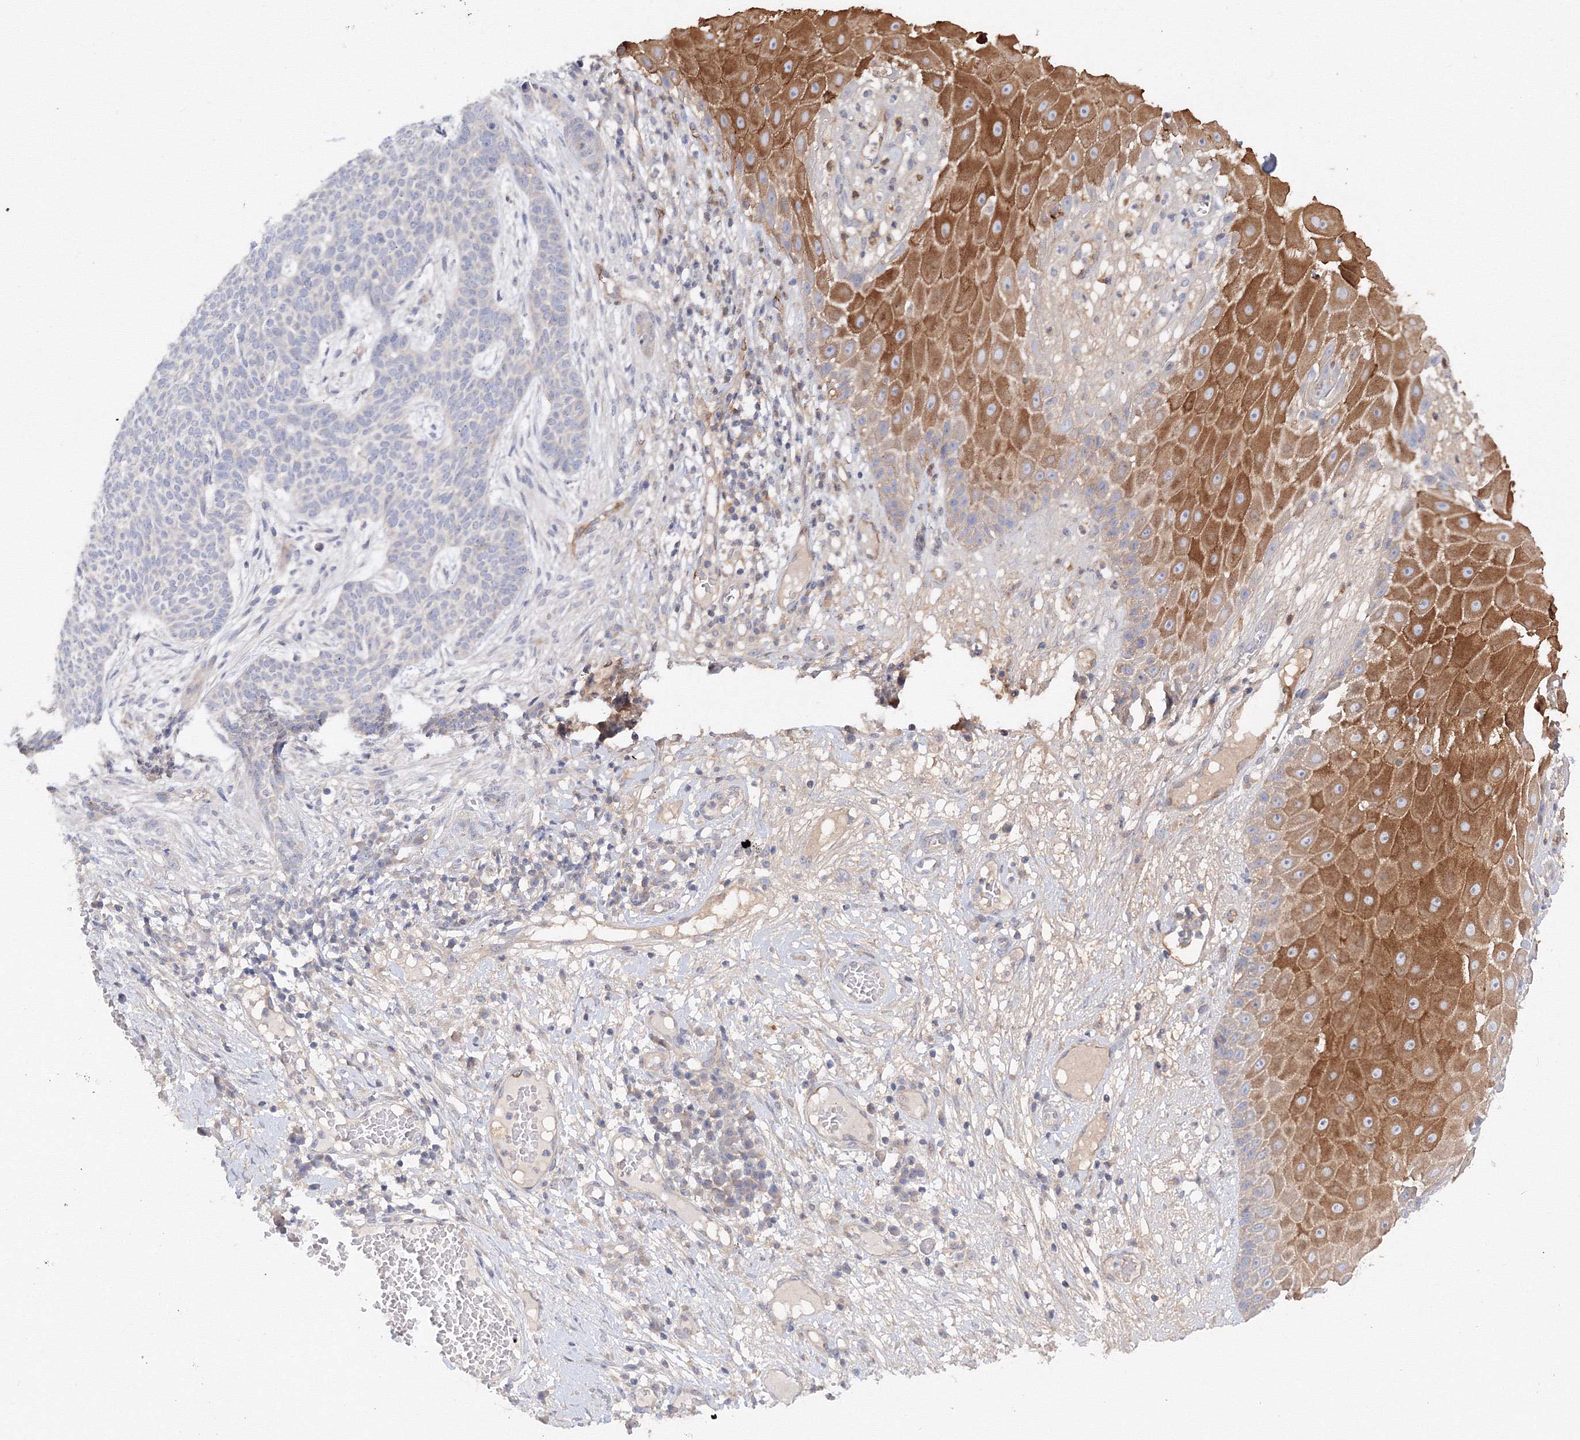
{"staining": {"intensity": "negative", "quantity": "none", "location": "none"}, "tissue": "skin cancer", "cell_type": "Tumor cells", "image_type": "cancer", "snomed": [{"axis": "morphology", "description": "Normal tissue, NOS"}, {"axis": "morphology", "description": "Basal cell carcinoma"}, {"axis": "topography", "description": "Skin"}], "caption": "High magnification brightfield microscopy of basal cell carcinoma (skin) stained with DAB (3,3'-diaminobenzidine) (brown) and counterstained with hematoxylin (blue): tumor cells show no significant staining.", "gene": "DIS3L2", "patient": {"sex": "male", "age": 64}}